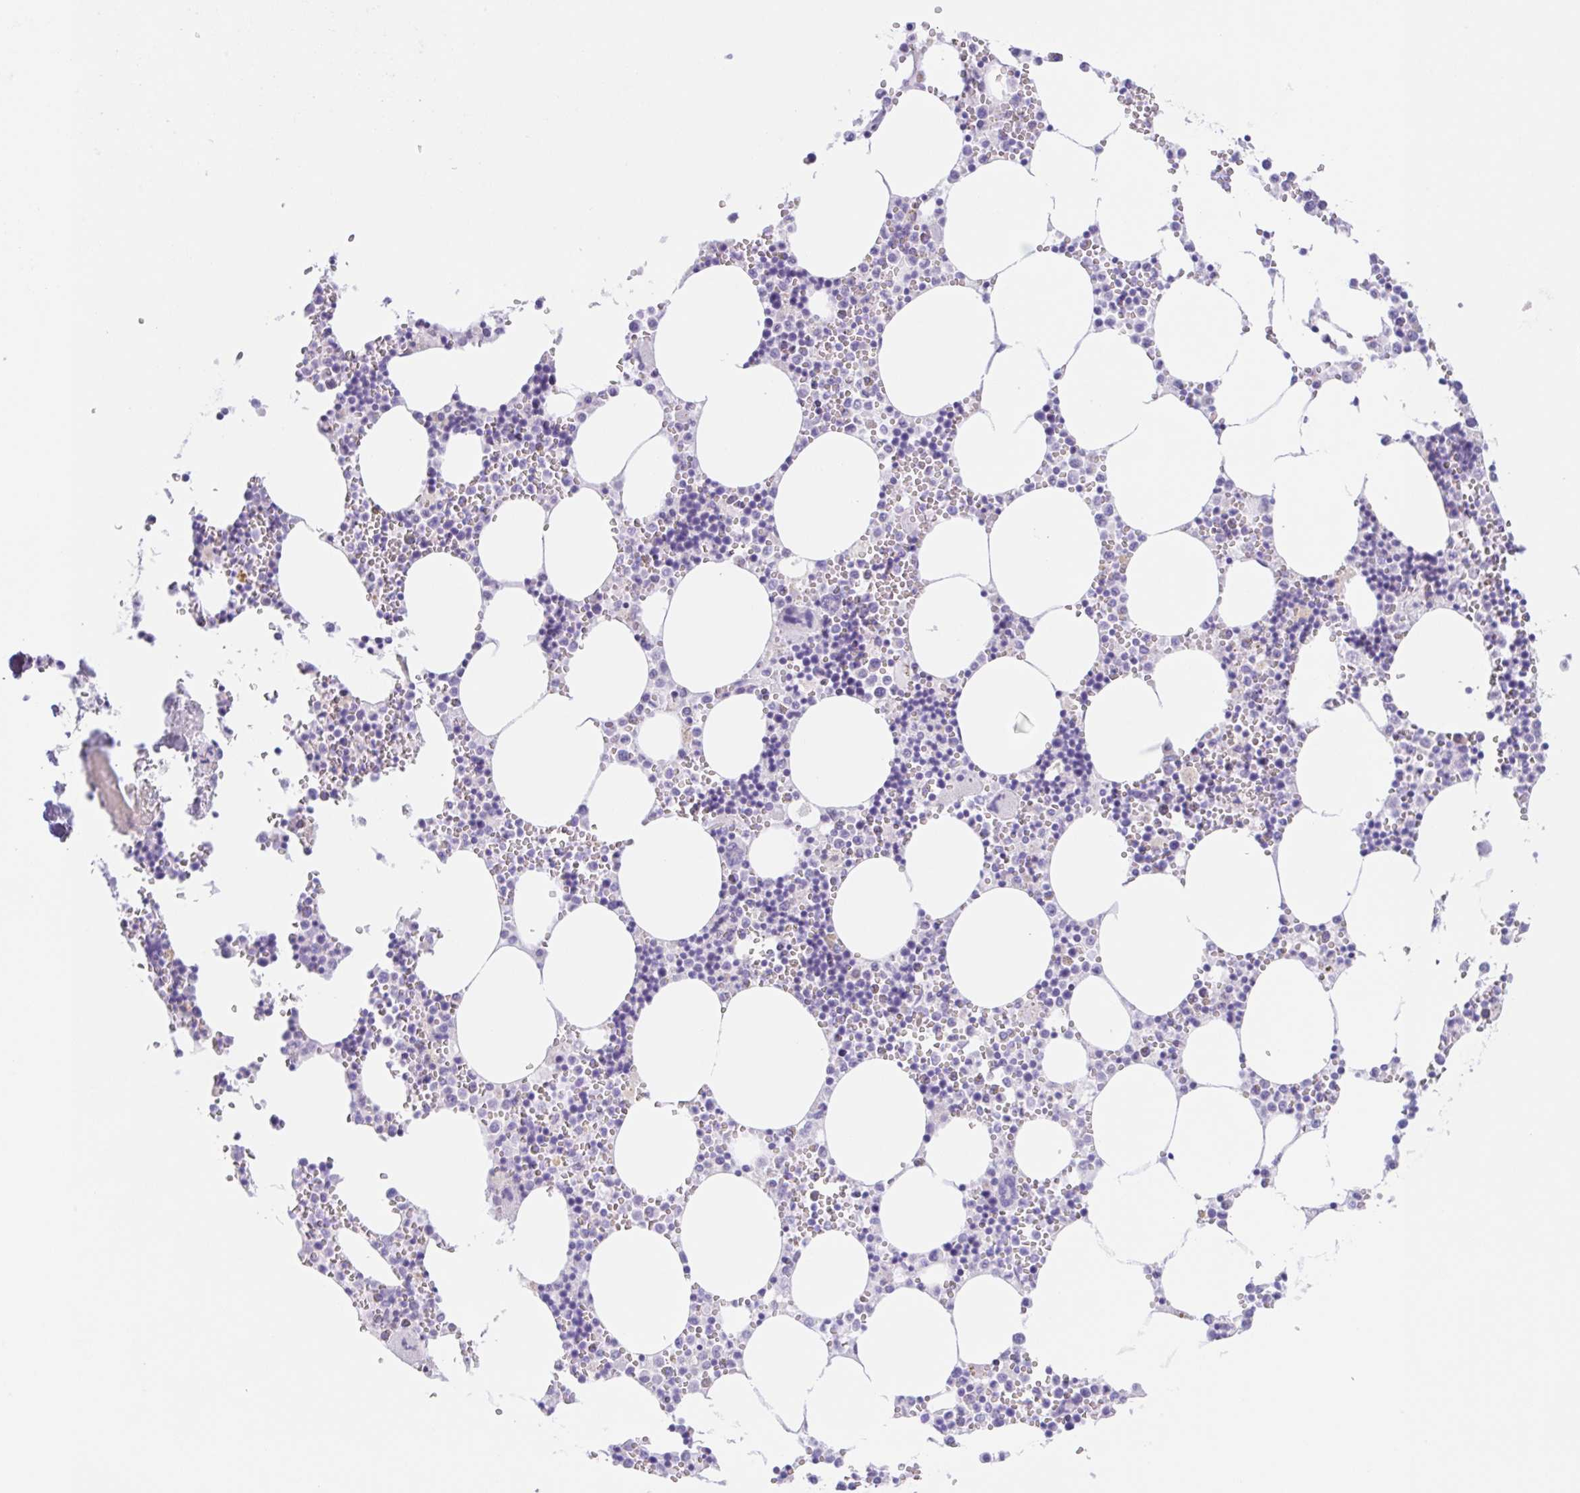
{"staining": {"intensity": "negative", "quantity": "none", "location": "none"}, "tissue": "bone marrow", "cell_type": "Hematopoietic cells", "image_type": "normal", "snomed": [{"axis": "morphology", "description": "Normal tissue, NOS"}, {"axis": "topography", "description": "Bone marrow"}], "caption": "This micrograph is of benign bone marrow stained with IHC to label a protein in brown with the nuclei are counter-stained blue. There is no expression in hematopoietic cells. Brightfield microscopy of immunohistochemistry stained with DAB (brown) and hematoxylin (blue), captured at high magnification.", "gene": "SCG3", "patient": {"sex": "male", "age": 54}}